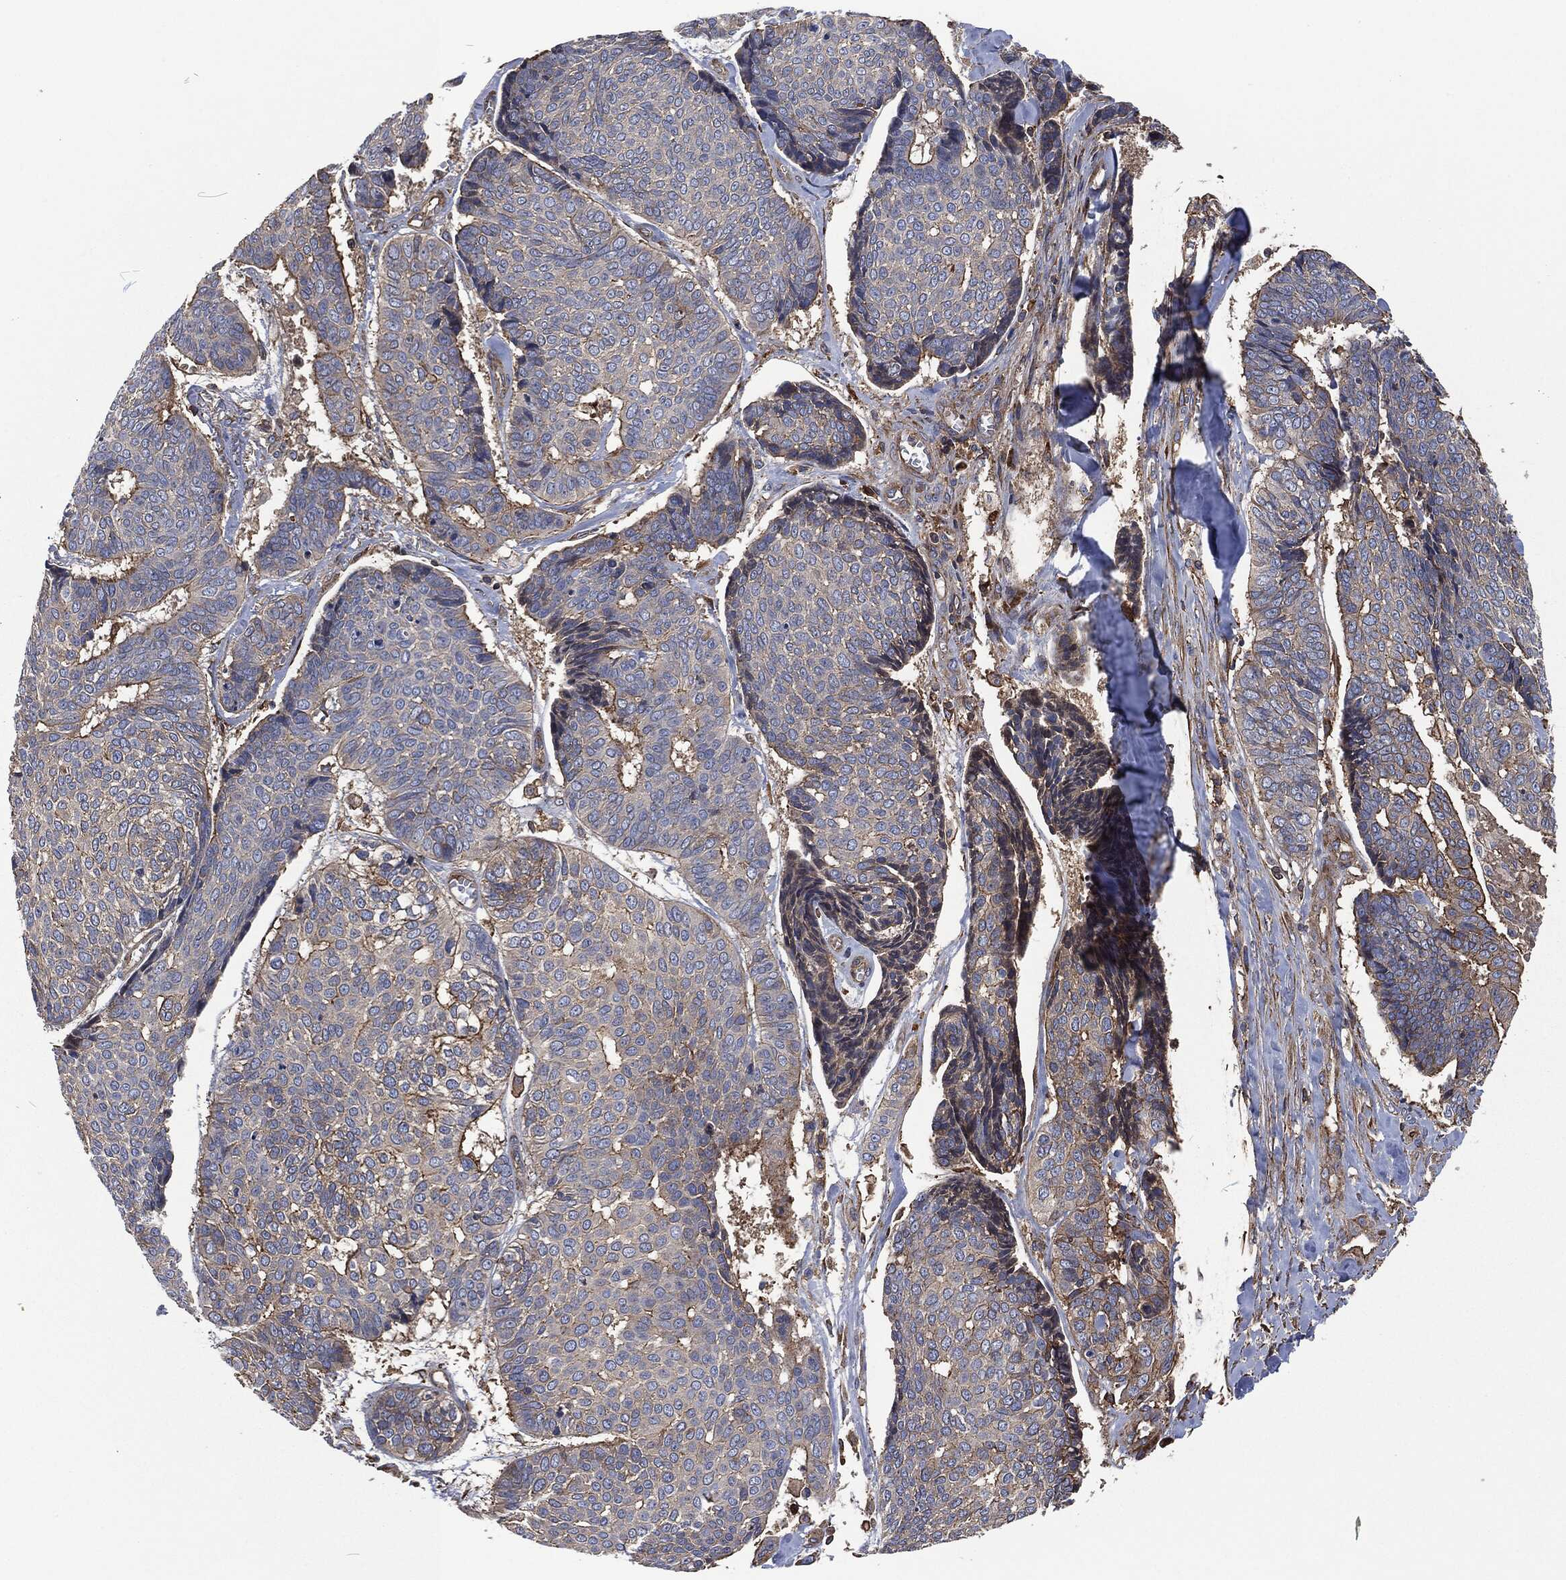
{"staining": {"intensity": "strong", "quantity": "<25%", "location": "cytoplasmic/membranous"}, "tissue": "skin cancer", "cell_type": "Tumor cells", "image_type": "cancer", "snomed": [{"axis": "morphology", "description": "Basal cell carcinoma"}, {"axis": "topography", "description": "Skin"}], "caption": "High-magnification brightfield microscopy of skin cancer stained with DAB (brown) and counterstained with hematoxylin (blue). tumor cells exhibit strong cytoplasmic/membranous expression is identified in about<25% of cells. (brown staining indicates protein expression, while blue staining denotes nuclei).", "gene": "LGALS9", "patient": {"sex": "male", "age": 86}}